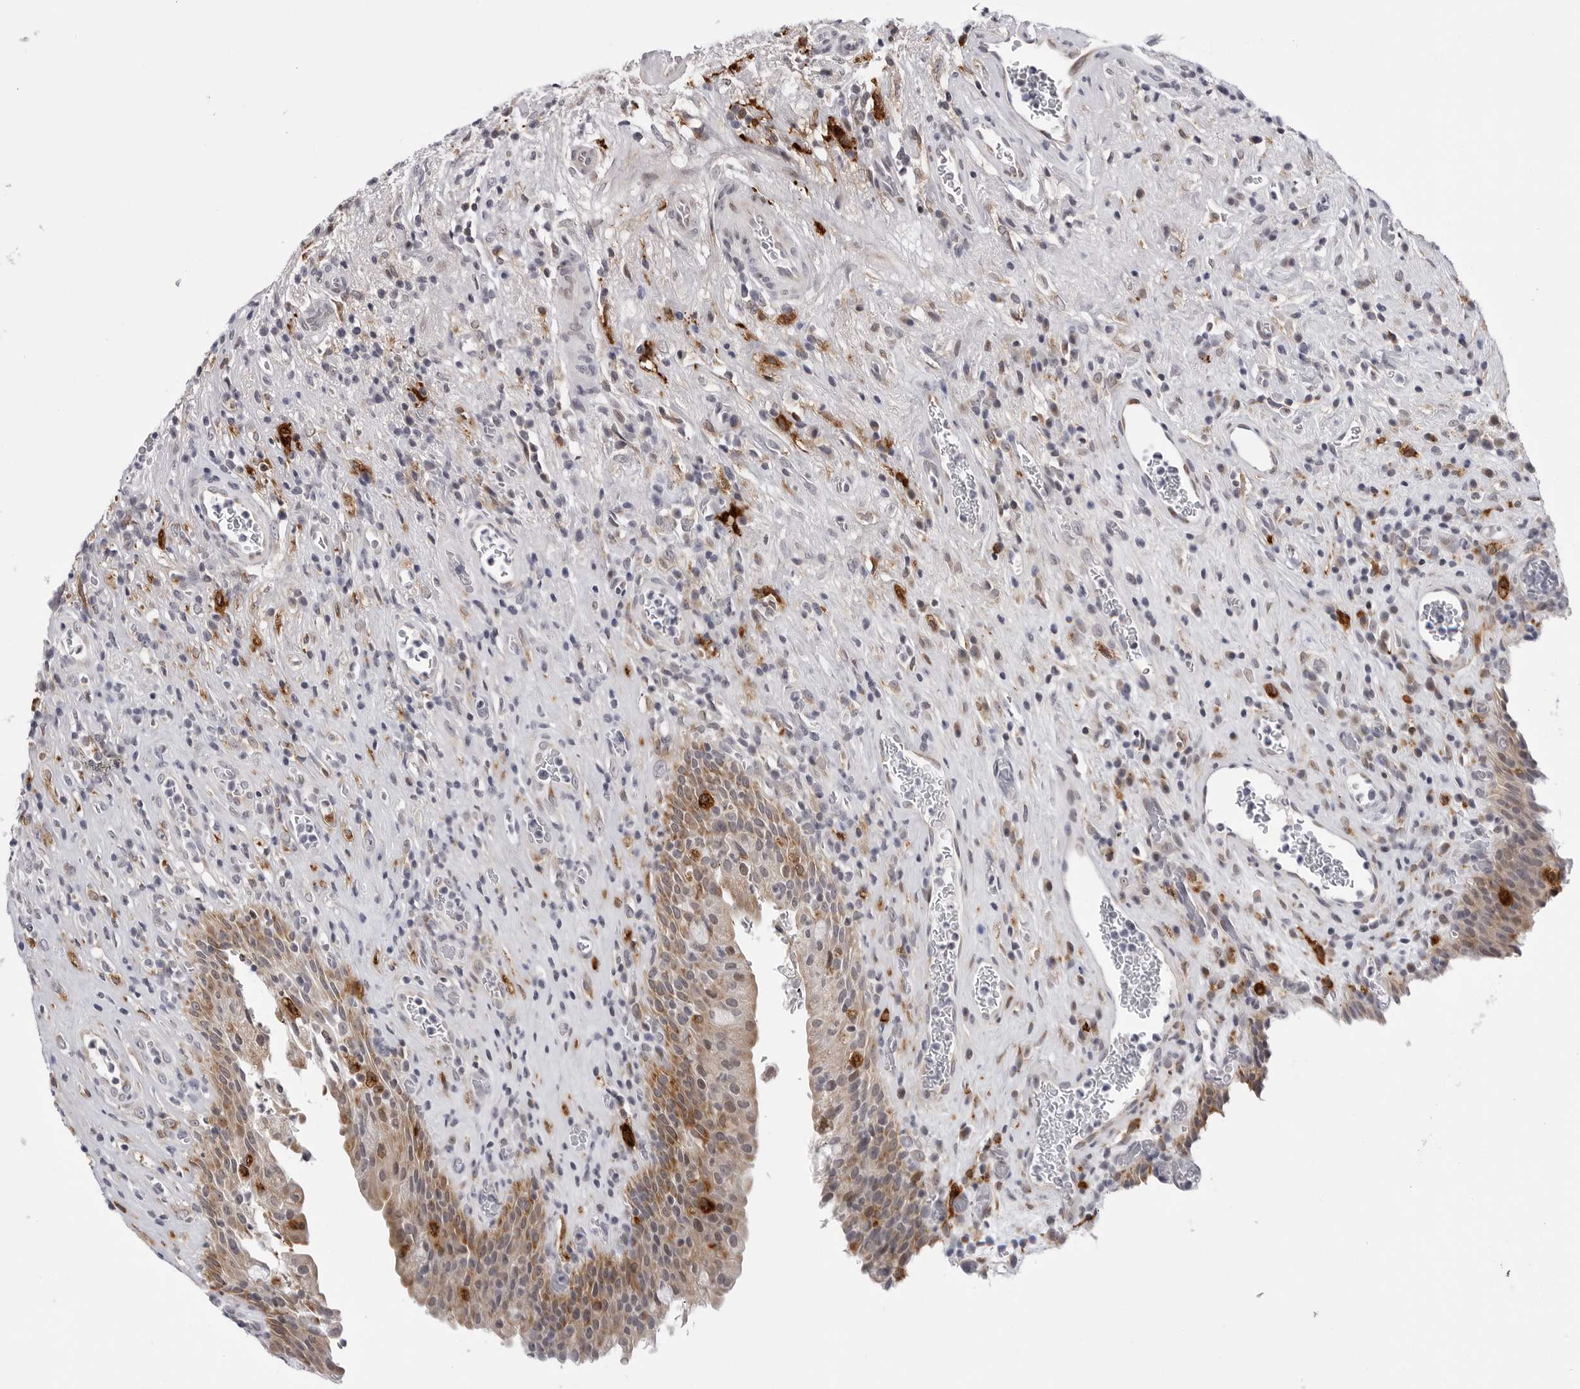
{"staining": {"intensity": "weak", "quantity": "25%-75%", "location": "cytoplasmic/membranous"}, "tissue": "urinary bladder", "cell_type": "Urothelial cells", "image_type": "normal", "snomed": [{"axis": "morphology", "description": "Normal tissue, NOS"}, {"axis": "morphology", "description": "Inflammation, NOS"}, {"axis": "topography", "description": "Urinary bladder"}], "caption": "Weak cytoplasmic/membranous positivity is present in approximately 25%-75% of urothelial cells in unremarkable urinary bladder.", "gene": "CDK20", "patient": {"sex": "female", "age": 75}}